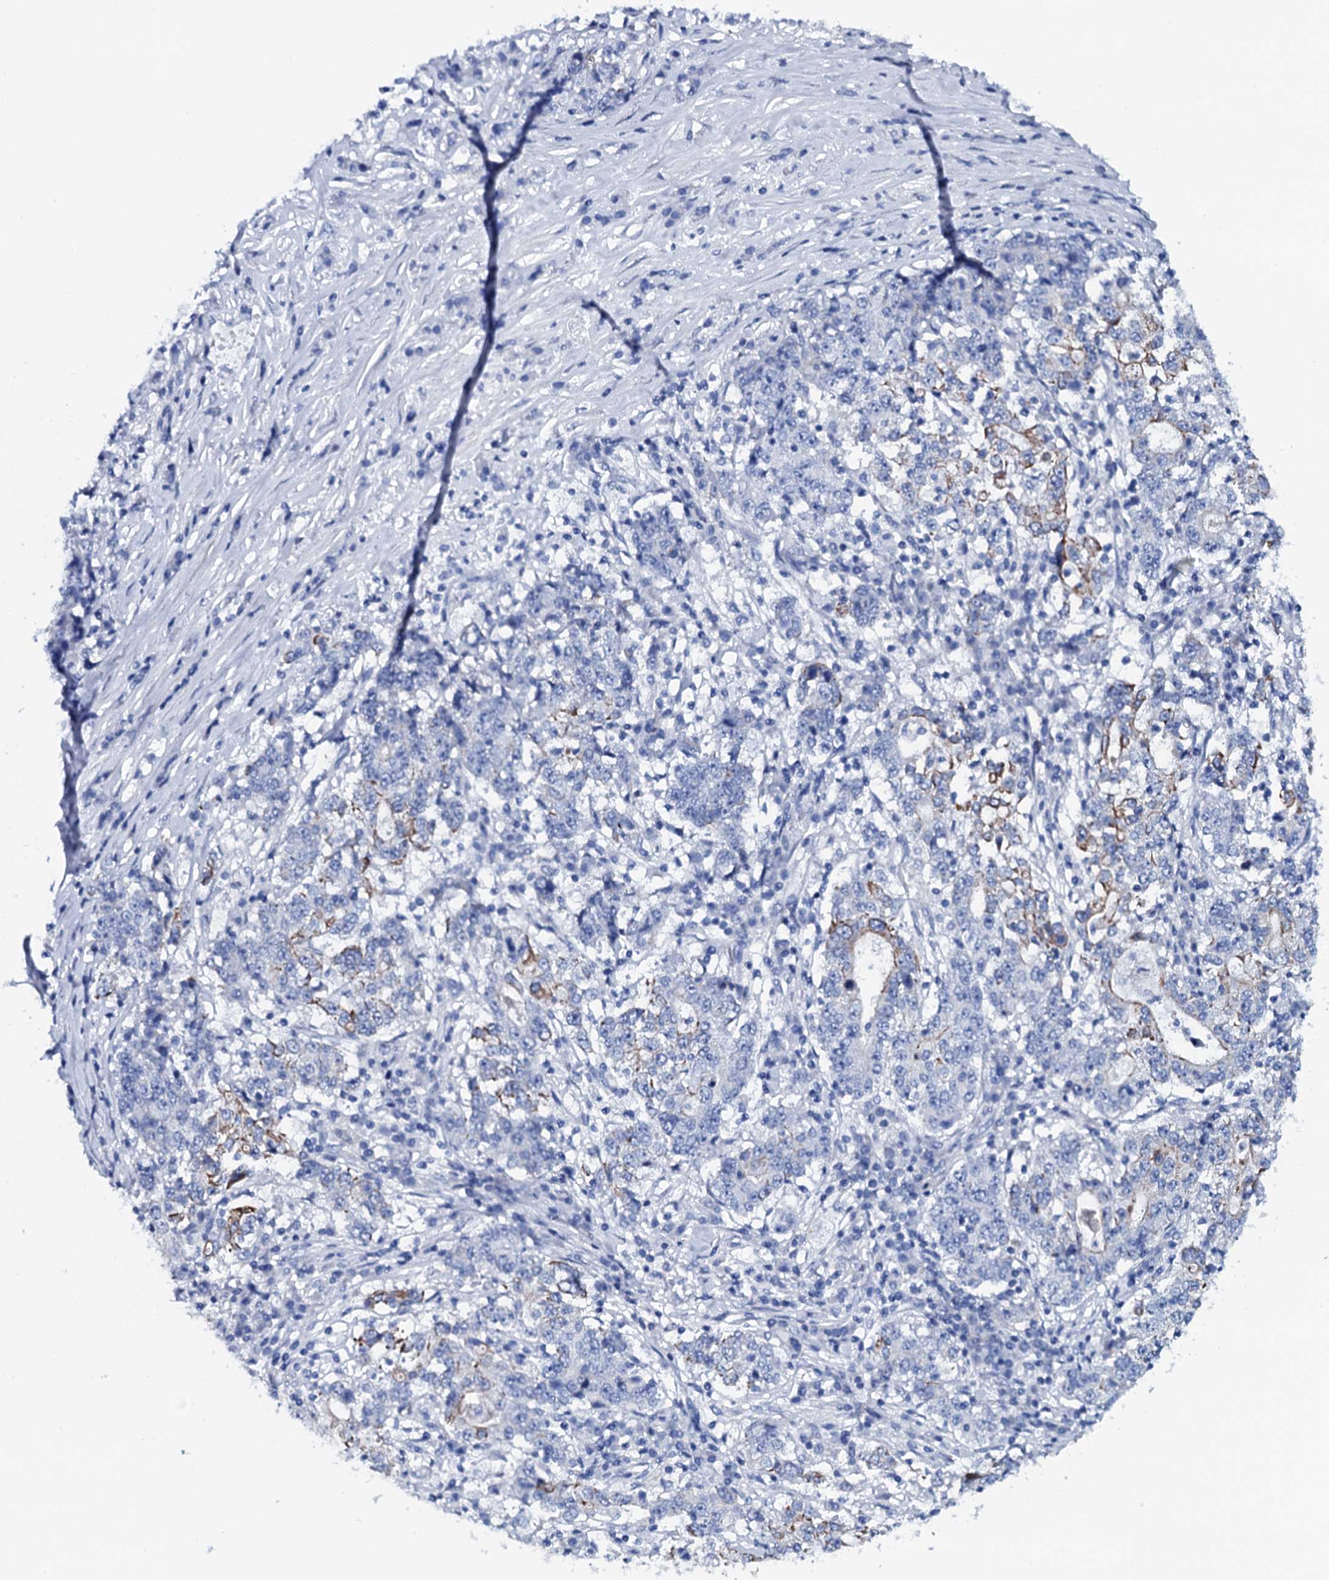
{"staining": {"intensity": "moderate", "quantity": "<25%", "location": "cytoplasmic/membranous"}, "tissue": "stomach cancer", "cell_type": "Tumor cells", "image_type": "cancer", "snomed": [{"axis": "morphology", "description": "Adenocarcinoma, NOS"}, {"axis": "topography", "description": "Stomach"}], "caption": "This is an image of immunohistochemistry staining of stomach cancer, which shows moderate positivity in the cytoplasmic/membranous of tumor cells.", "gene": "GYS2", "patient": {"sex": "male", "age": 59}}